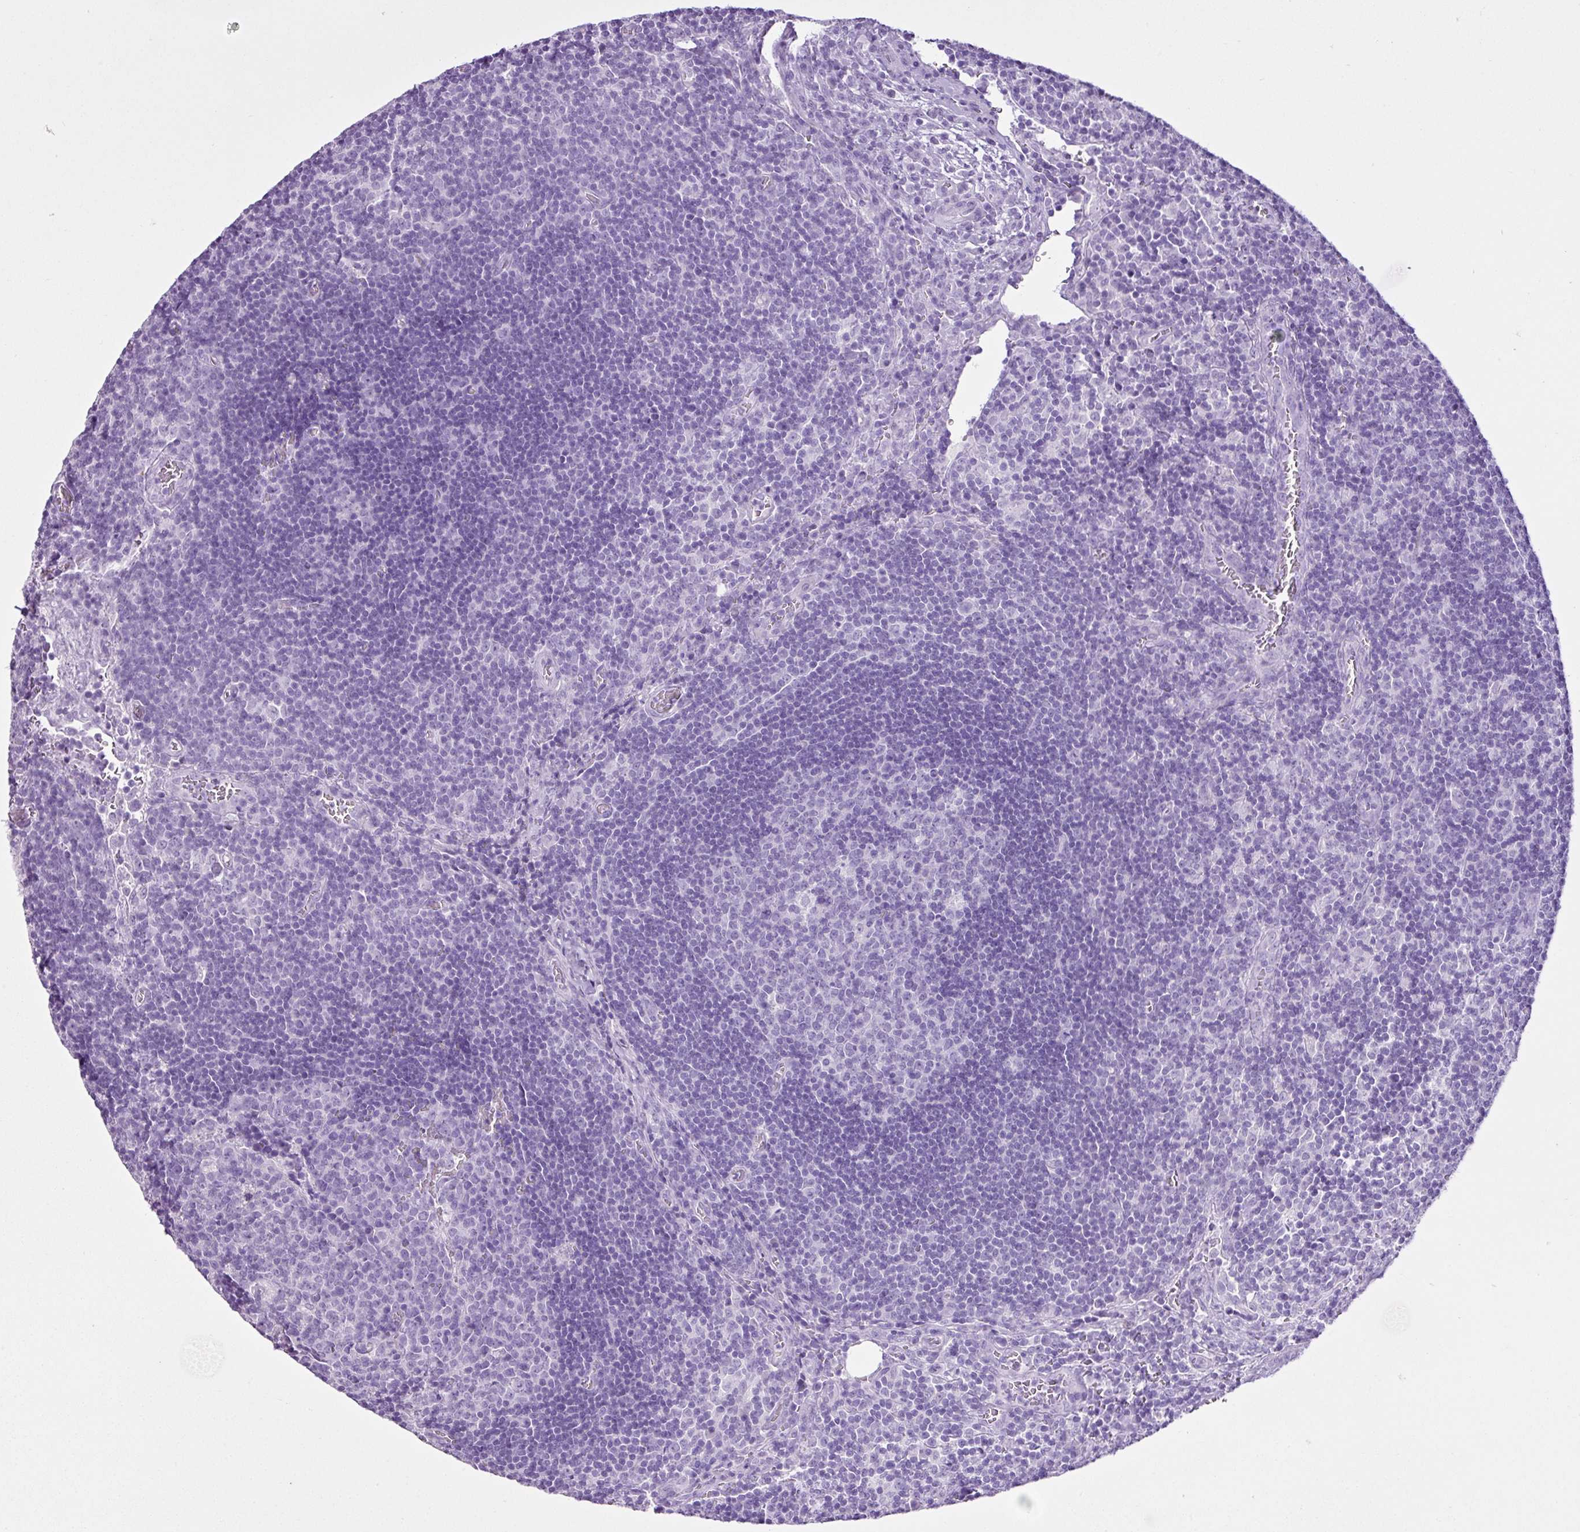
{"staining": {"intensity": "negative", "quantity": "none", "location": "none"}, "tissue": "lymph node", "cell_type": "Germinal center cells", "image_type": "normal", "snomed": [{"axis": "morphology", "description": "Normal tissue, NOS"}, {"axis": "topography", "description": "Lymph node"}], "caption": "IHC photomicrograph of unremarkable lymph node: human lymph node stained with DAB demonstrates no significant protein staining in germinal center cells.", "gene": "PGR", "patient": {"sex": "male", "age": 50}}